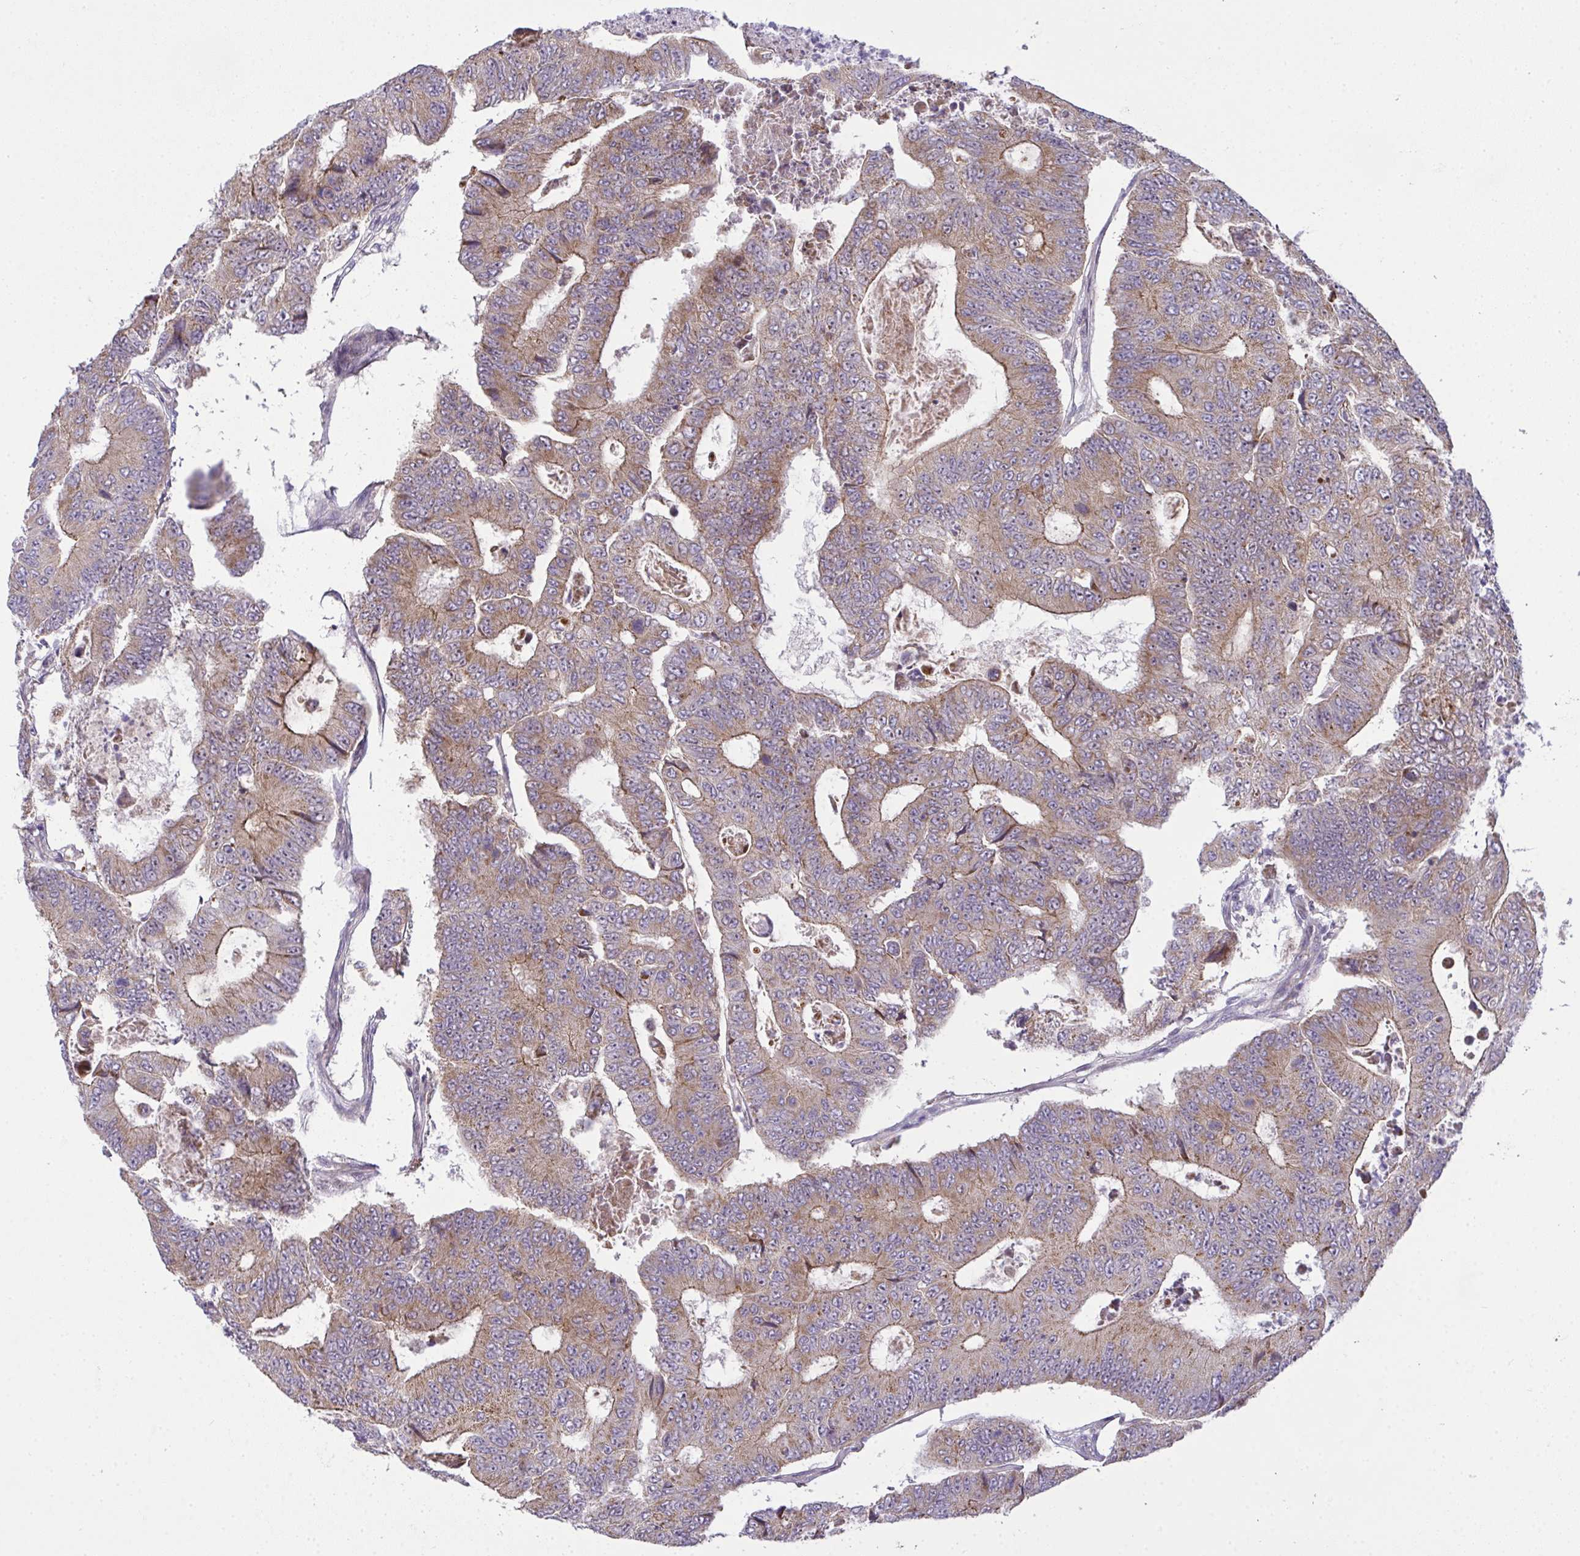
{"staining": {"intensity": "moderate", "quantity": ">75%", "location": "cytoplasmic/membranous"}, "tissue": "colorectal cancer", "cell_type": "Tumor cells", "image_type": "cancer", "snomed": [{"axis": "morphology", "description": "Adenocarcinoma, NOS"}, {"axis": "topography", "description": "Colon"}], "caption": "About >75% of tumor cells in colorectal cancer (adenocarcinoma) display moderate cytoplasmic/membranous protein staining as visualized by brown immunohistochemical staining.", "gene": "NT5C1A", "patient": {"sex": "female", "age": 48}}